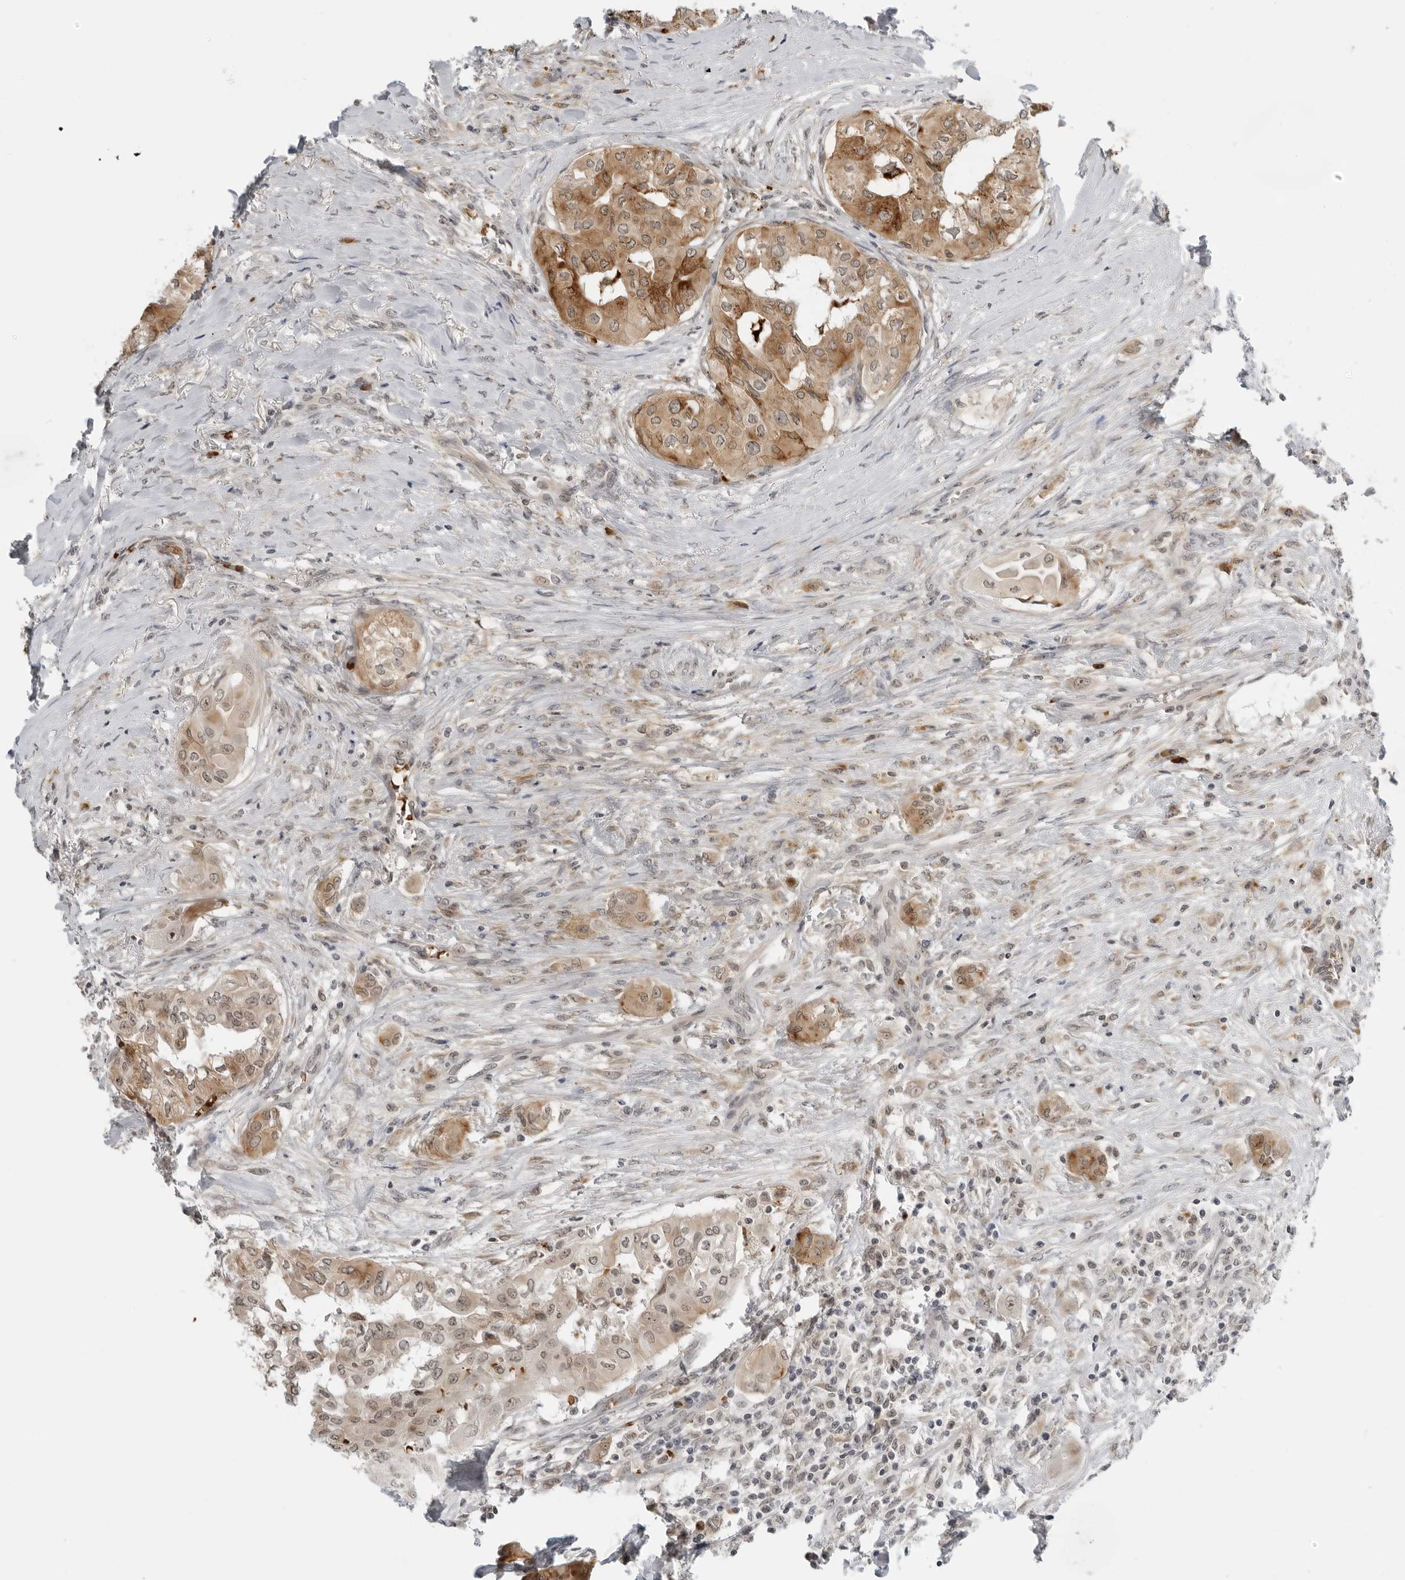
{"staining": {"intensity": "moderate", "quantity": ">75%", "location": "cytoplasmic/membranous"}, "tissue": "thyroid cancer", "cell_type": "Tumor cells", "image_type": "cancer", "snomed": [{"axis": "morphology", "description": "Papillary adenocarcinoma, NOS"}, {"axis": "topography", "description": "Thyroid gland"}], "caption": "Protein expression analysis of human papillary adenocarcinoma (thyroid) reveals moderate cytoplasmic/membranous expression in approximately >75% of tumor cells.", "gene": "SUGCT", "patient": {"sex": "female", "age": 59}}